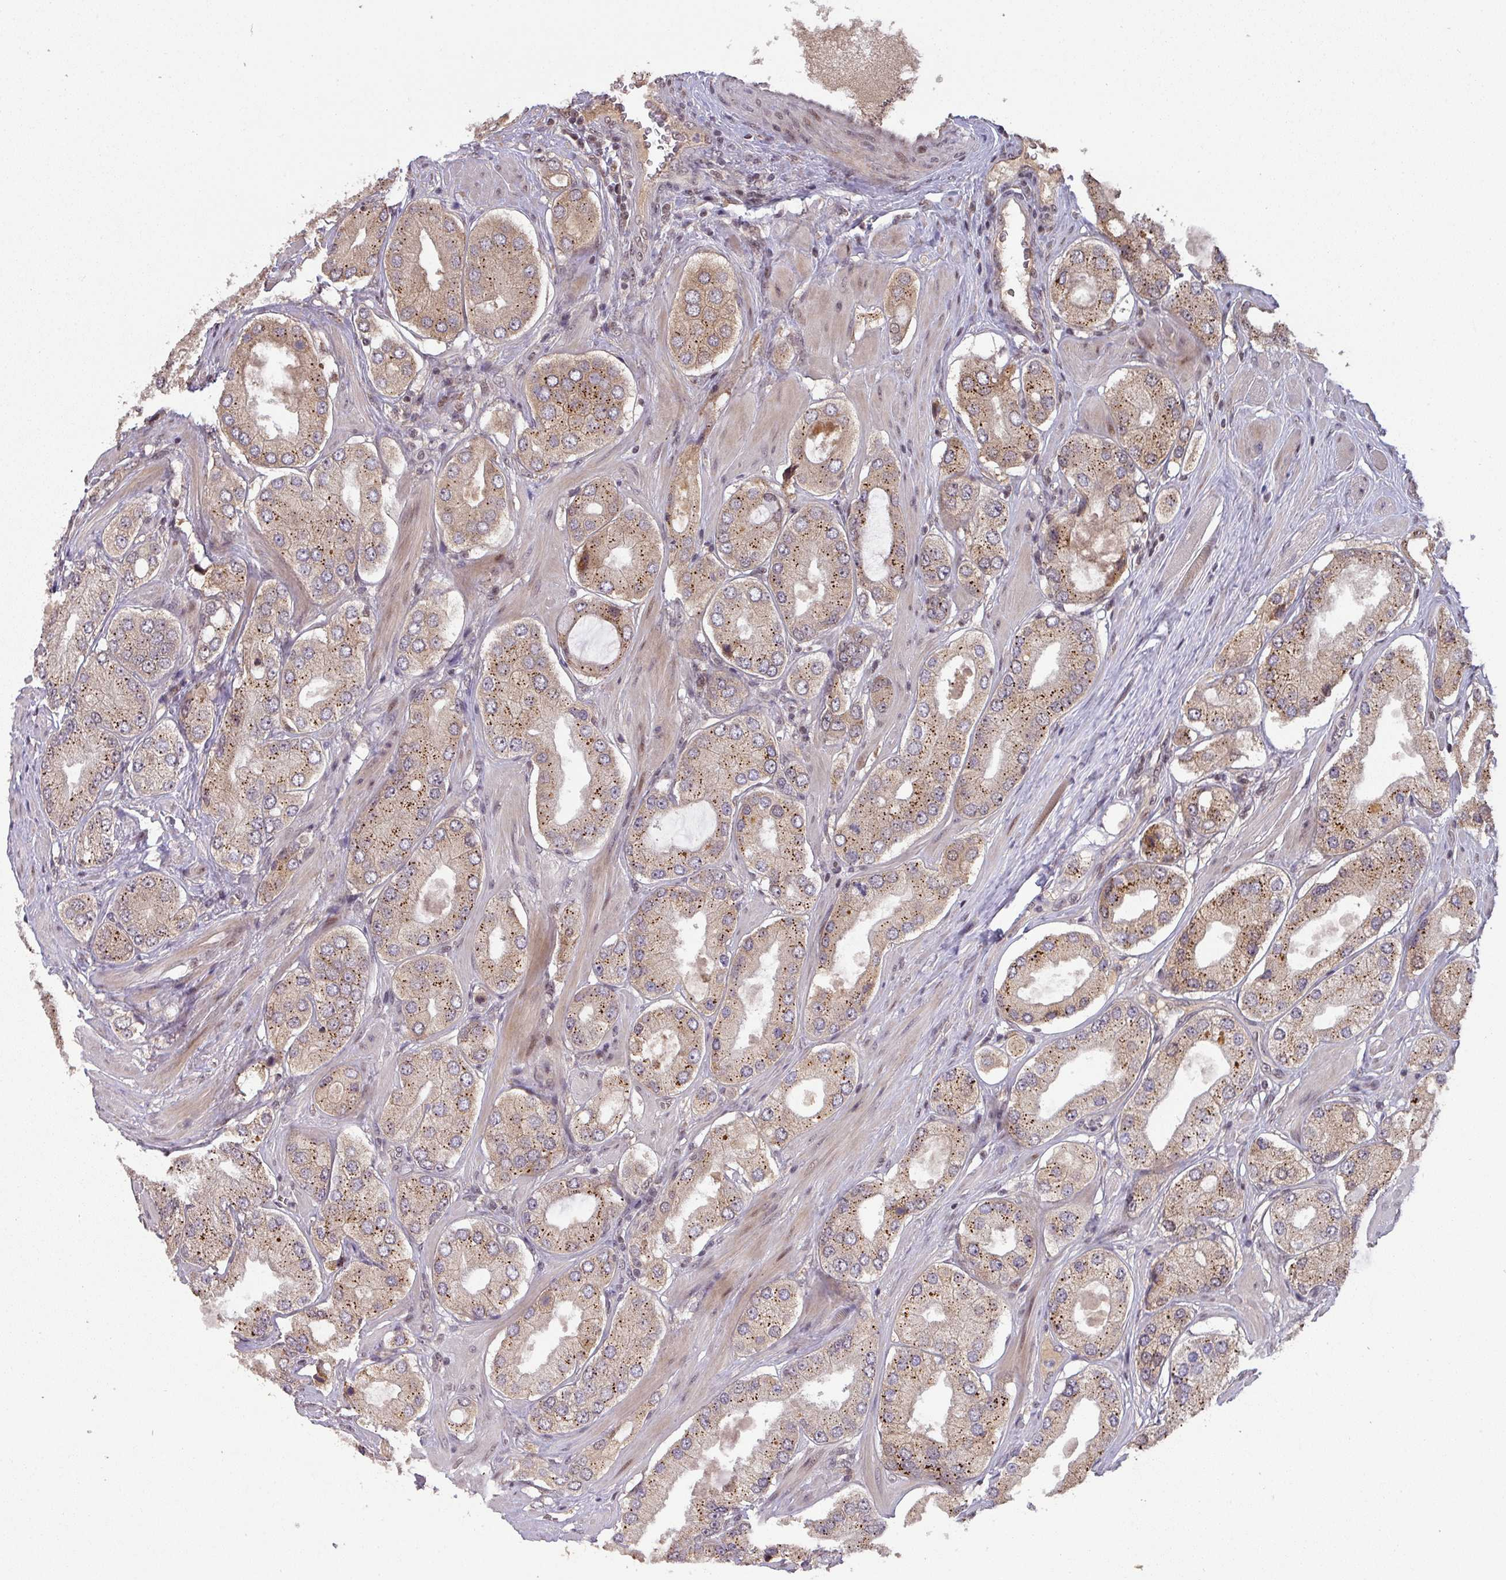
{"staining": {"intensity": "moderate", "quantity": ">75%", "location": "cytoplasmic/membranous"}, "tissue": "prostate cancer", "cell_type": "Tumor cells", "image_type": "cancer", "snomed": [{"axis": "morphology", "description": "Adenocarcinoma, Low grade"}, {"axis": "topography", "description": "Prostate"}], "caption": "IHC of prostate adenocarcinoma (low-grade) reveals medium levels of moderate cytoplasmic/membranous expression in about >75% of tumor cells. Immunohistochemistry (ihc) stains the protein of interest in brown and the nuclei are stained blue.", "gene": "ZBTB14", "patient": {"sex": "male", "age": 42}}